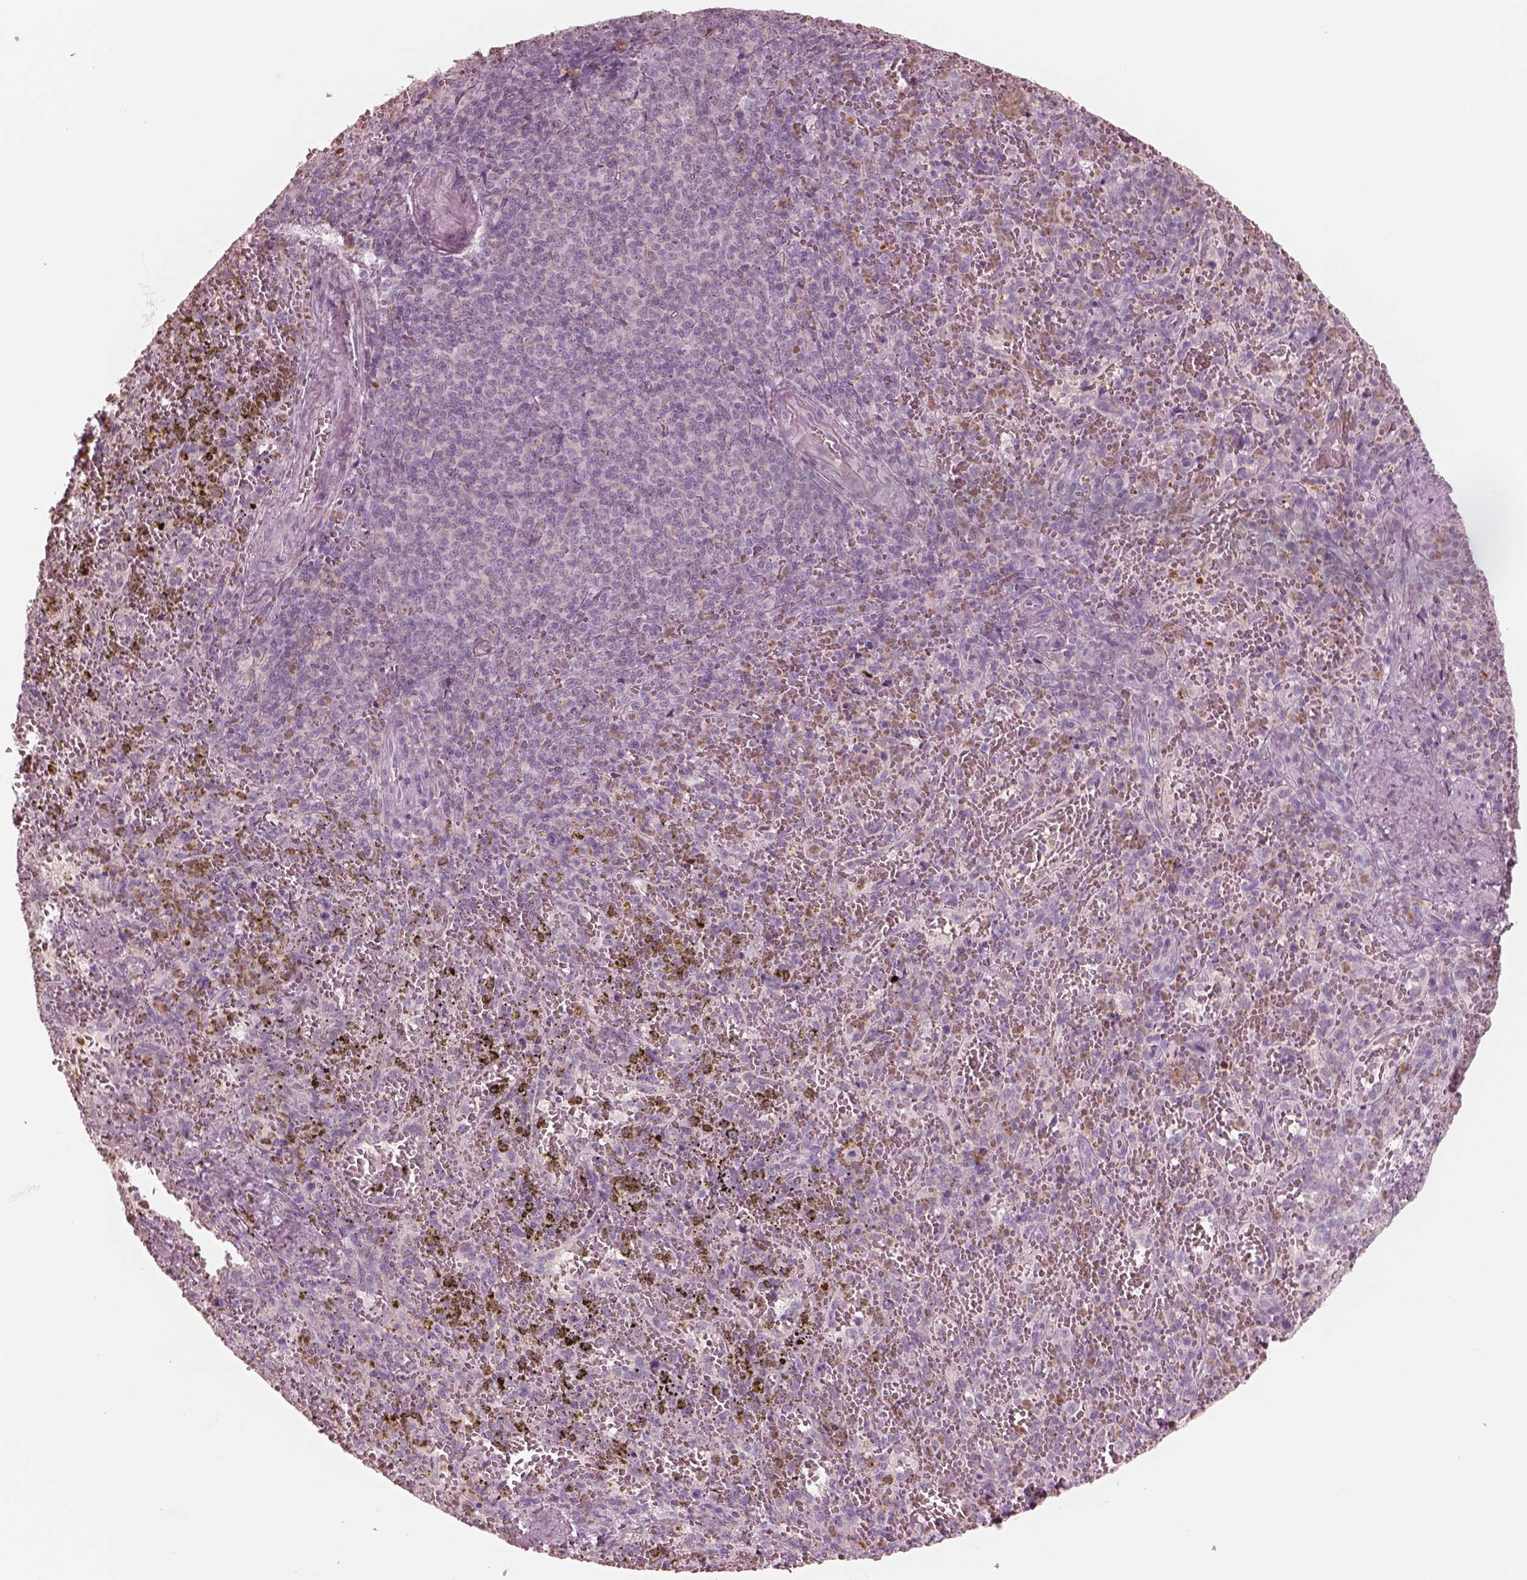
{"staining": {"intensity": "negative", "quantity": "none", "location": "none"}, "tissue": "spleen", "cell_type": "Cells in red pulp", "image_type": "normal", "snomed": [{"axis": "morphology", "description": "Normal tissue, NOS"}, {"axis": "topography", "description": "Spleen"}], "caption": "Normal spleen was stained to show a protein in brown. There is no significant staining in cells in red pulp.", "gene": "GPRIN1", "patient": {"sex": "female", "age": 50}}